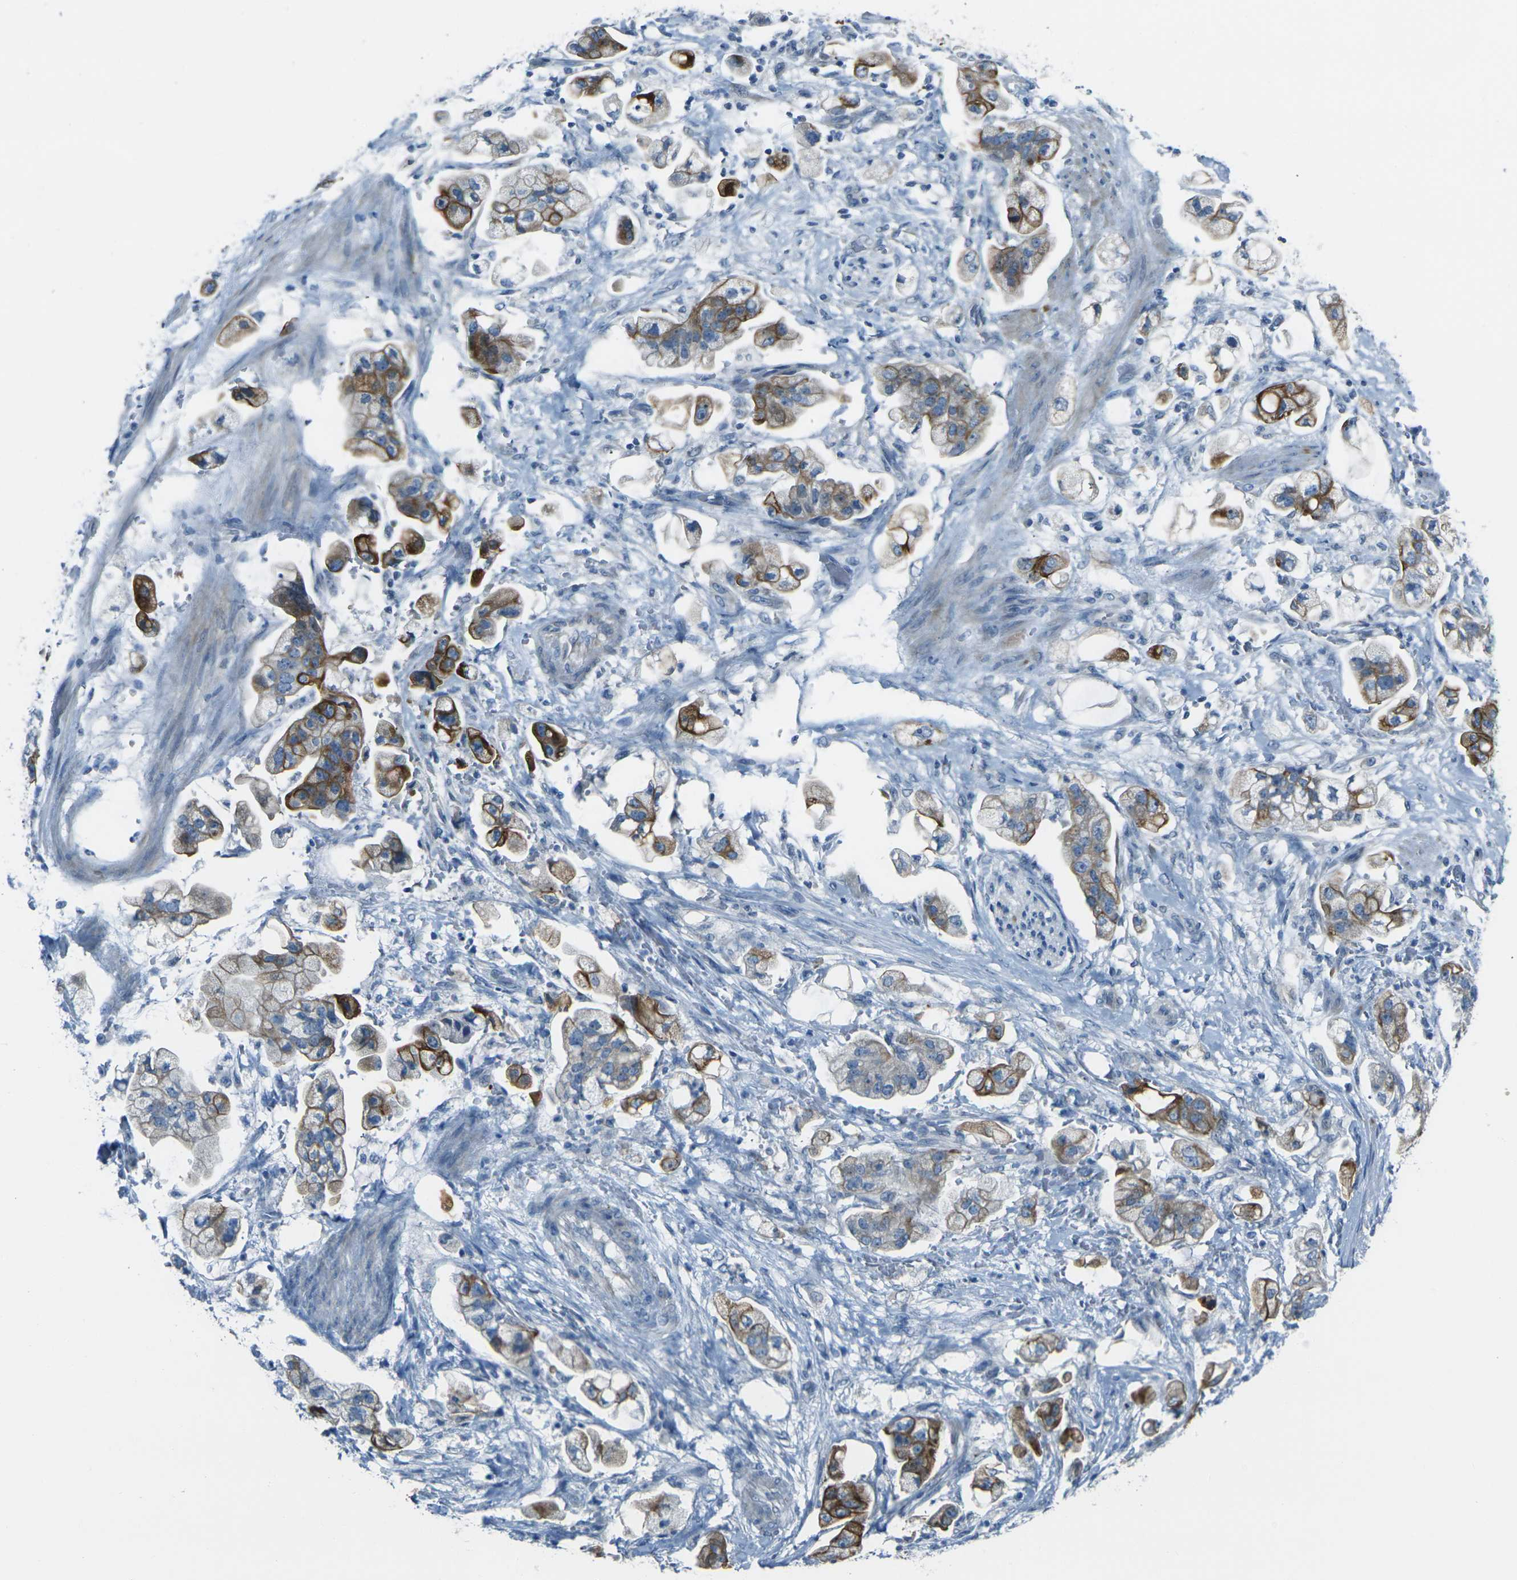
{"staining": {"intensity": "strong", "quantity": "25%-75%", "location": "cytoplasmic/membranous"}, "tissue": "stomach cancer", "cell_type": "Tumor cells", "image_type": "cancer", "snomed": [{"axis": "morphology", "description": "Adenocarcinoma, NOS"}, {"axis": "topography", "description": "Stomach"}], "caption": "Immunohistochemical staining of stomach cancer shows strong cytoplasmic/membranous protein staining in about 25%-75% of tumor cells.", "gene": "ANKRD46", "patient": {"sex": "male", "age": 62}}